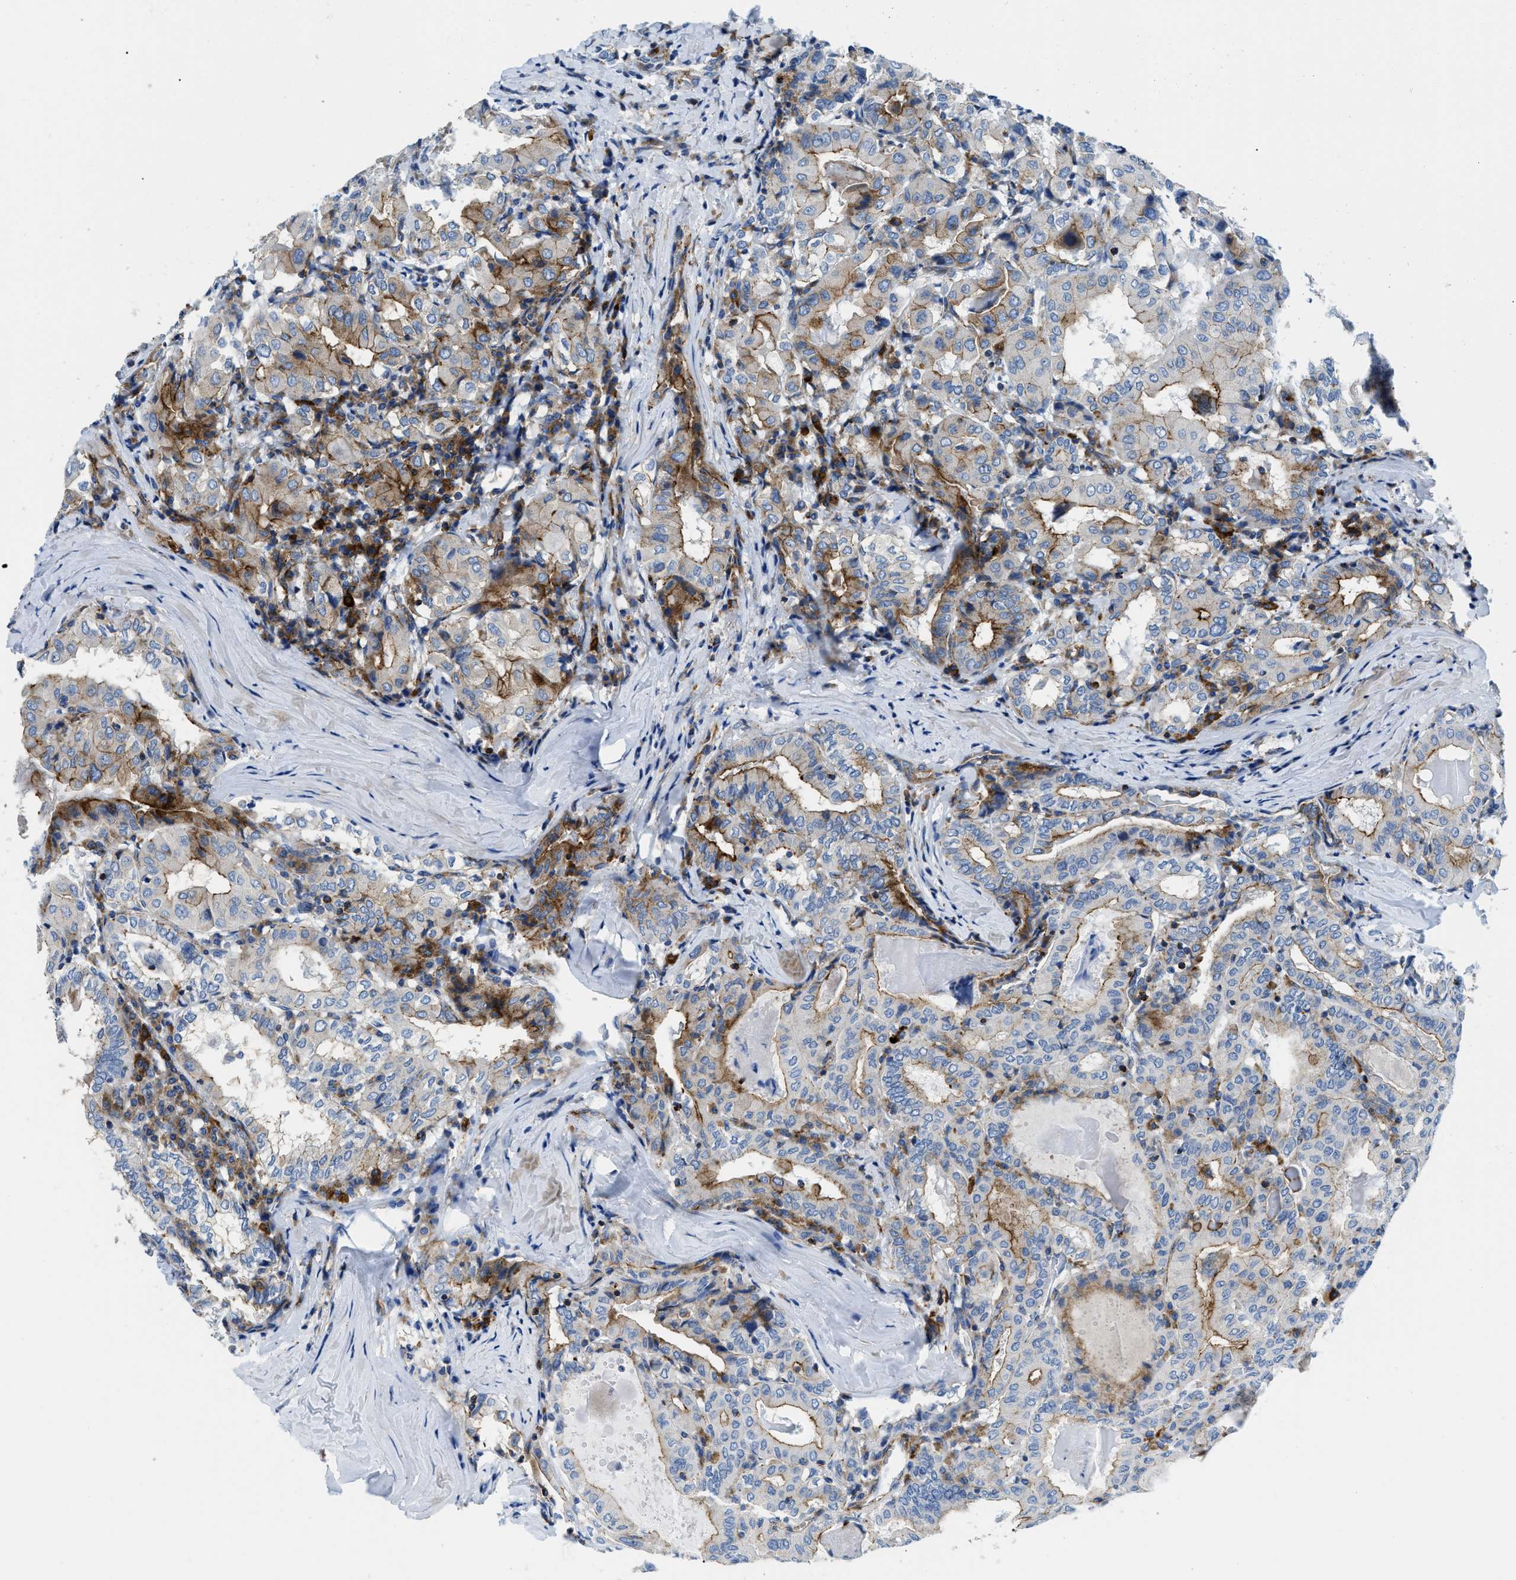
{"staining": {"intensity": "moderate", "quantity": "25%-75%", "location": "cytoplasmic/membranous"}, "tissue": "thyroid cancer", "cell_type": "Tumor cells", "image_type": "cancer", "snomed": [{"axis": "morphology", "description": "Papillary adenocarcinoma, NOS"}, {"axis": "topography", "description": "Thyroid gland"}], "caption": "The micrograph reveals staining of thyroid cancer, revealing moderate cytoplasmic/membranous protein positivity (brown color) within tumor cells.", "gene": "CUTA", "patient": {"sex": "female", "age": 42}}